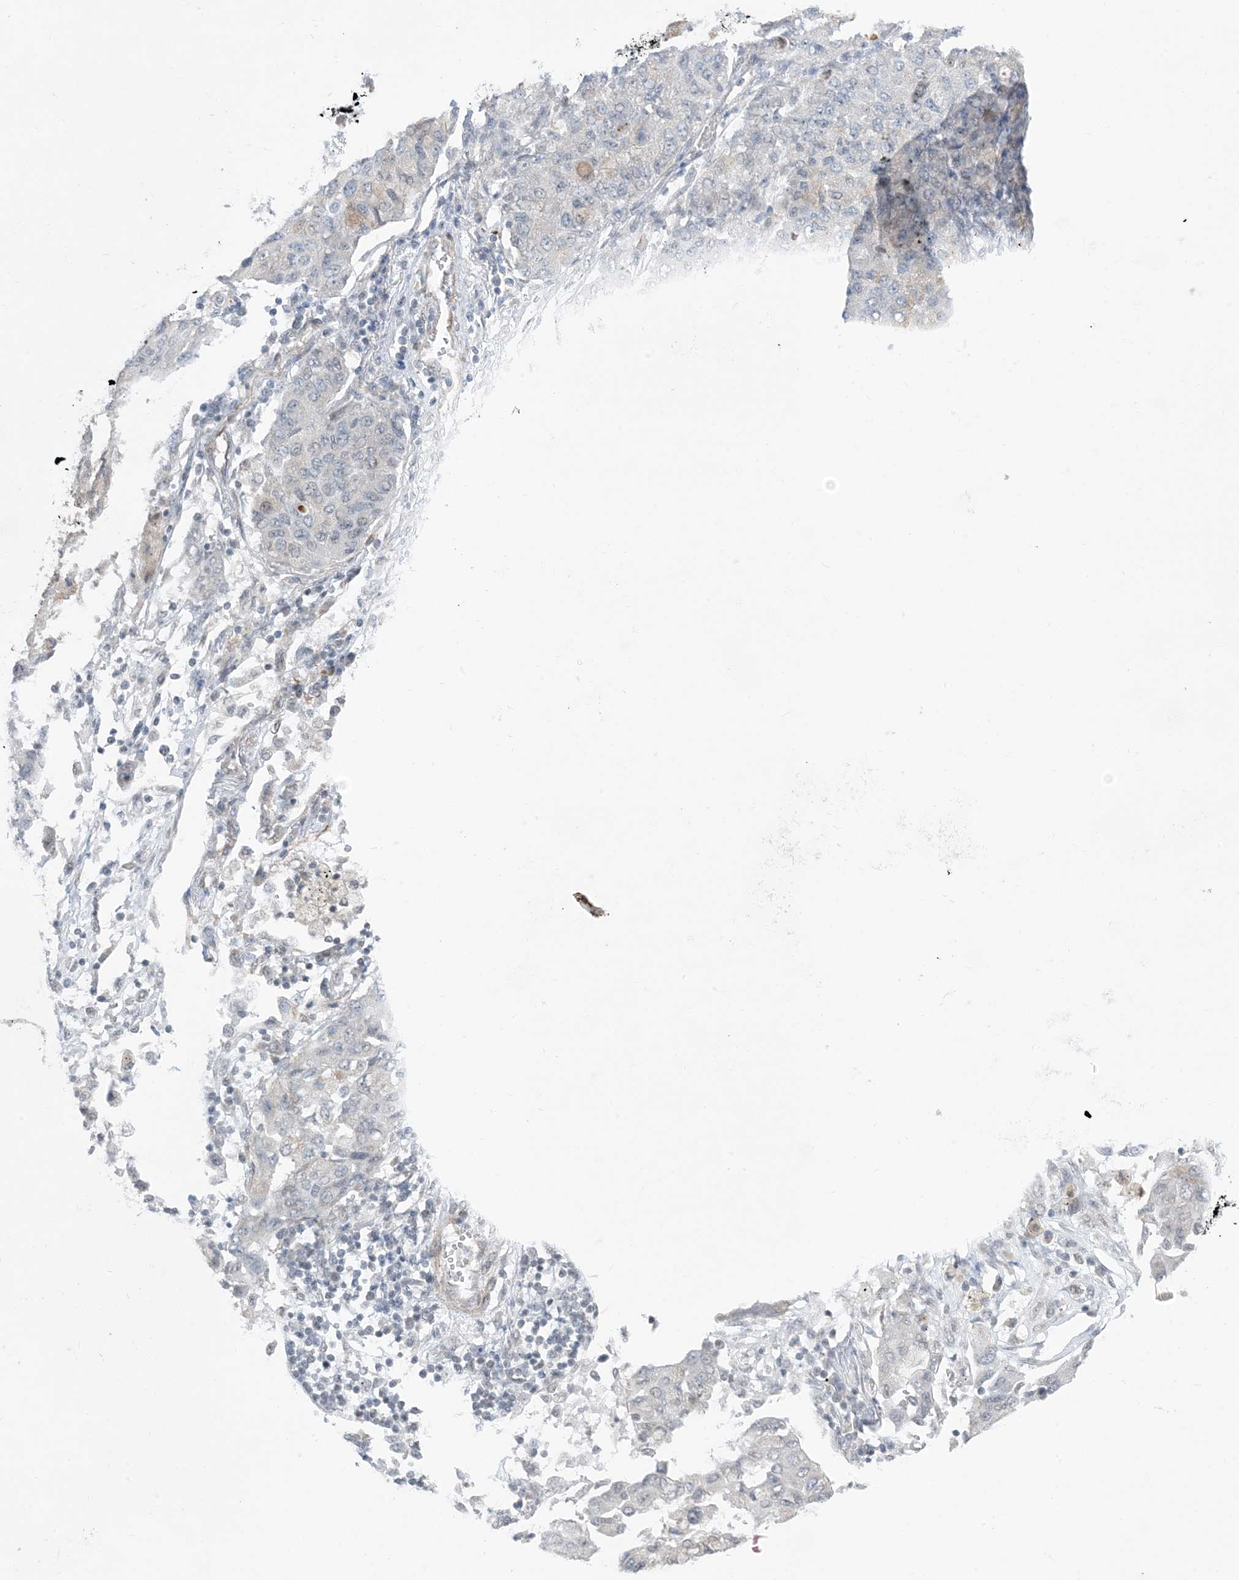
{"staining": {"intensity": "negative", "quantity": "none", "location": "none"}, "tissue": "lung cancer", "cell_type": "Tumor cells", "image_type": "cancer", "snomed": [{"axis": "morphology", "description": "Squamous cell carcinoma, NOS"}, {"axis": "topography", "description": "Lung"}], "caption": "This histopathology image is of lung squamous cell carcinoma stained with immunohistochemistry (IHC) to label a protein in brown with the nuclei are counter-stained blue. There is no positivity in tumor cells.", "gene": "CHCHD4", "patient": {"sex": "male", "age": 74}}